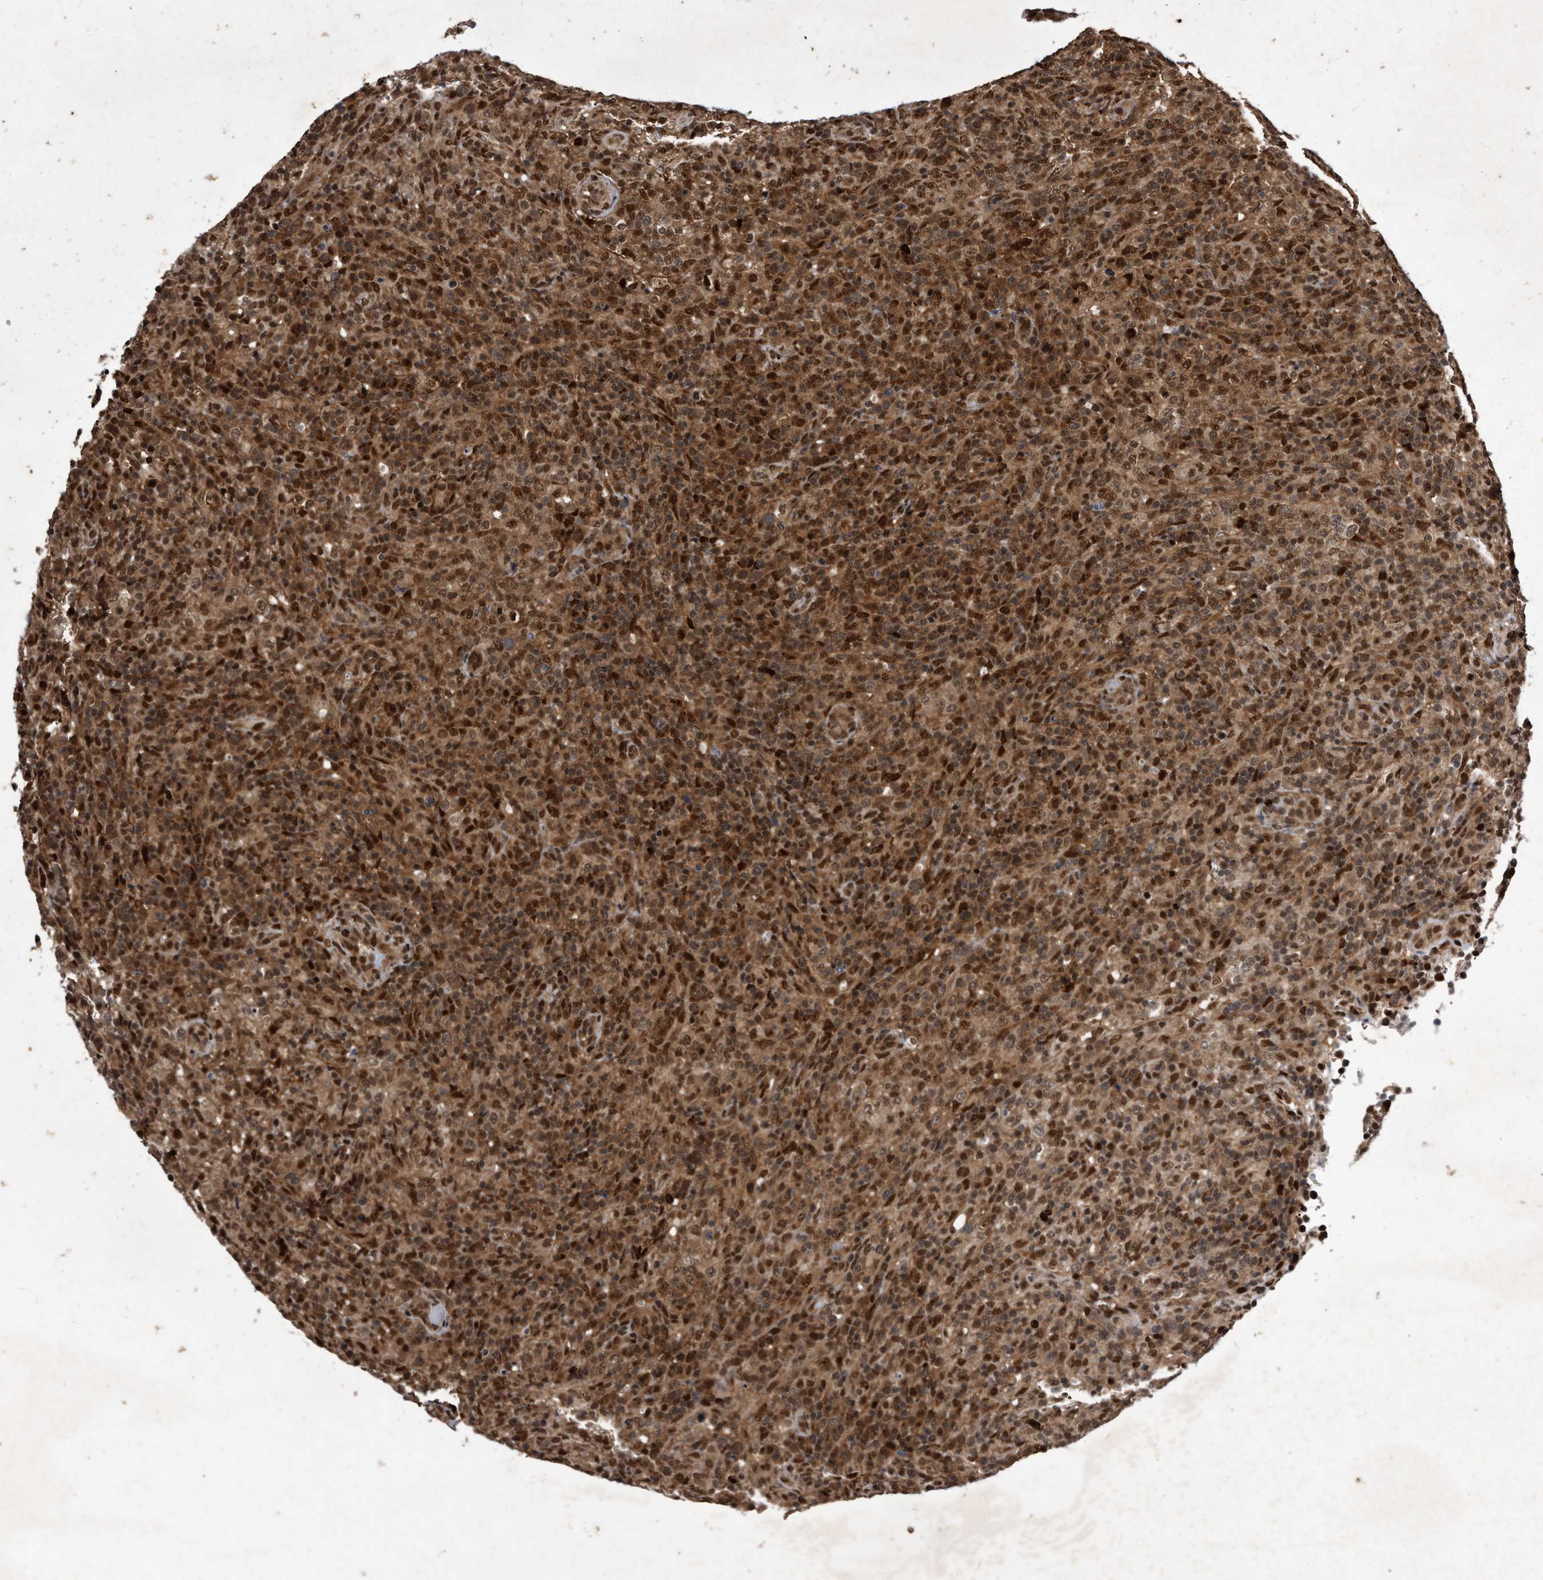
{"staining": {"intensity": "strong", "quantity": ">75%", "location": "cytoplasmic/membranous,nuclear"}, "tissue": "lymphoma", "cell_type": "Tumor cells", "image_type": "cancer", "snomed": [{"axis": "morphology", "description": "Malignant lymphoma, non-Hodgkin's type, High grade"}, {"axis": "topography", "description": "Lymph node"}], "caption": "Immunohistochemical staining of malignant lymphoma, non-Hodgkin's type (high-grade) demonstrates high levels of strong cytoplasmic/membranous and nuclear protein staining in about >75% of tumor cells.", "gene": "RAD23B", "patient": {"sex": "female", "age": 76}}